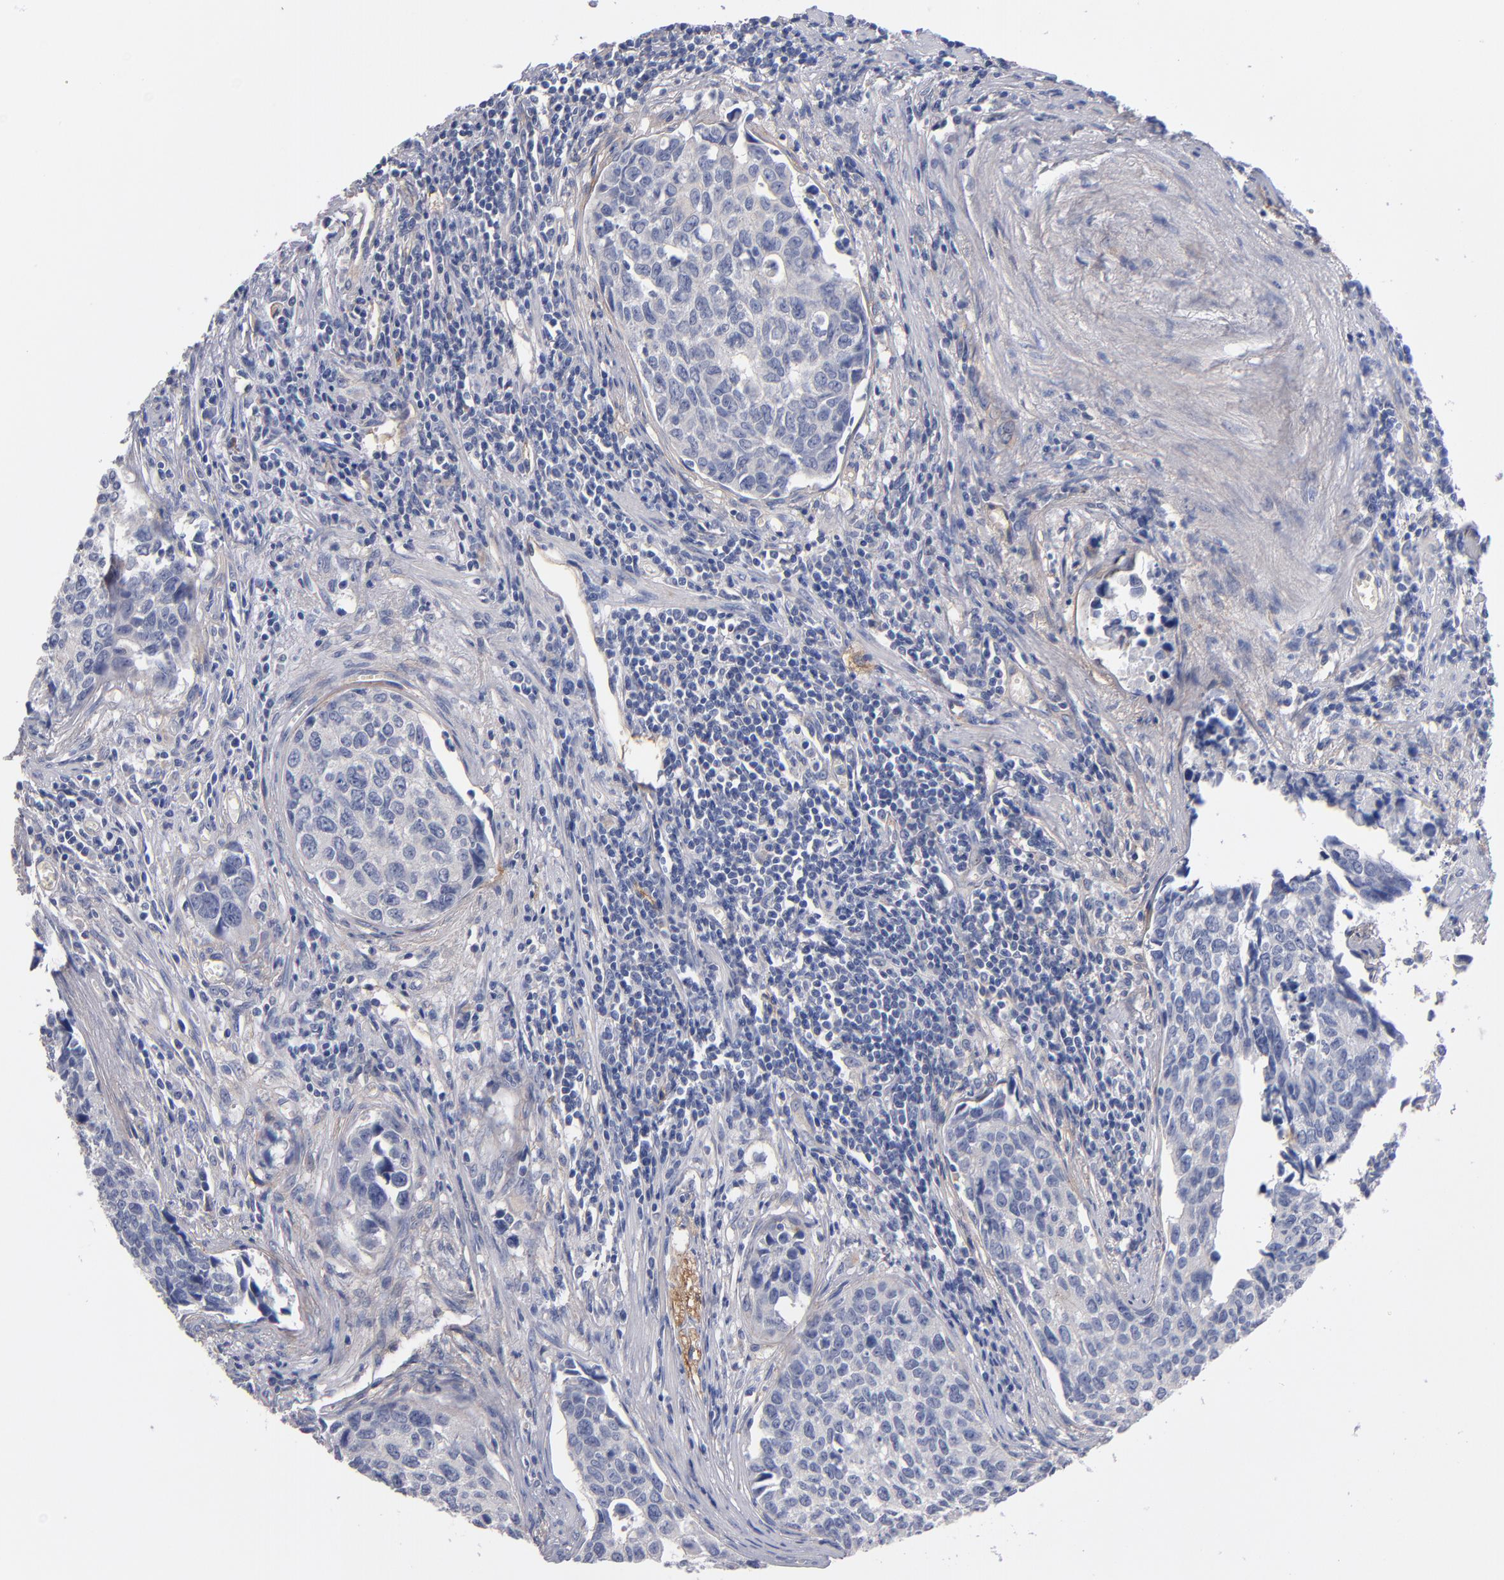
{"staining": {"intensity": "negative", "quantity": "none", "location": "none"}, "tissue": "urothelial cancer", "cell_type": "Tumor cells", "image_type": "cancer", "snomed": [{"axis": "morphology", "description": "Urothelial carcinoma, High grade"}, {"axis": "topography", "description": "Urinary bladder"}], "caption": "The photomicrograph shows no staining of tumor cells in urothelial cancer.", "gene": "PLSCR4", "patient": {"sex": "male", "age": 81}}